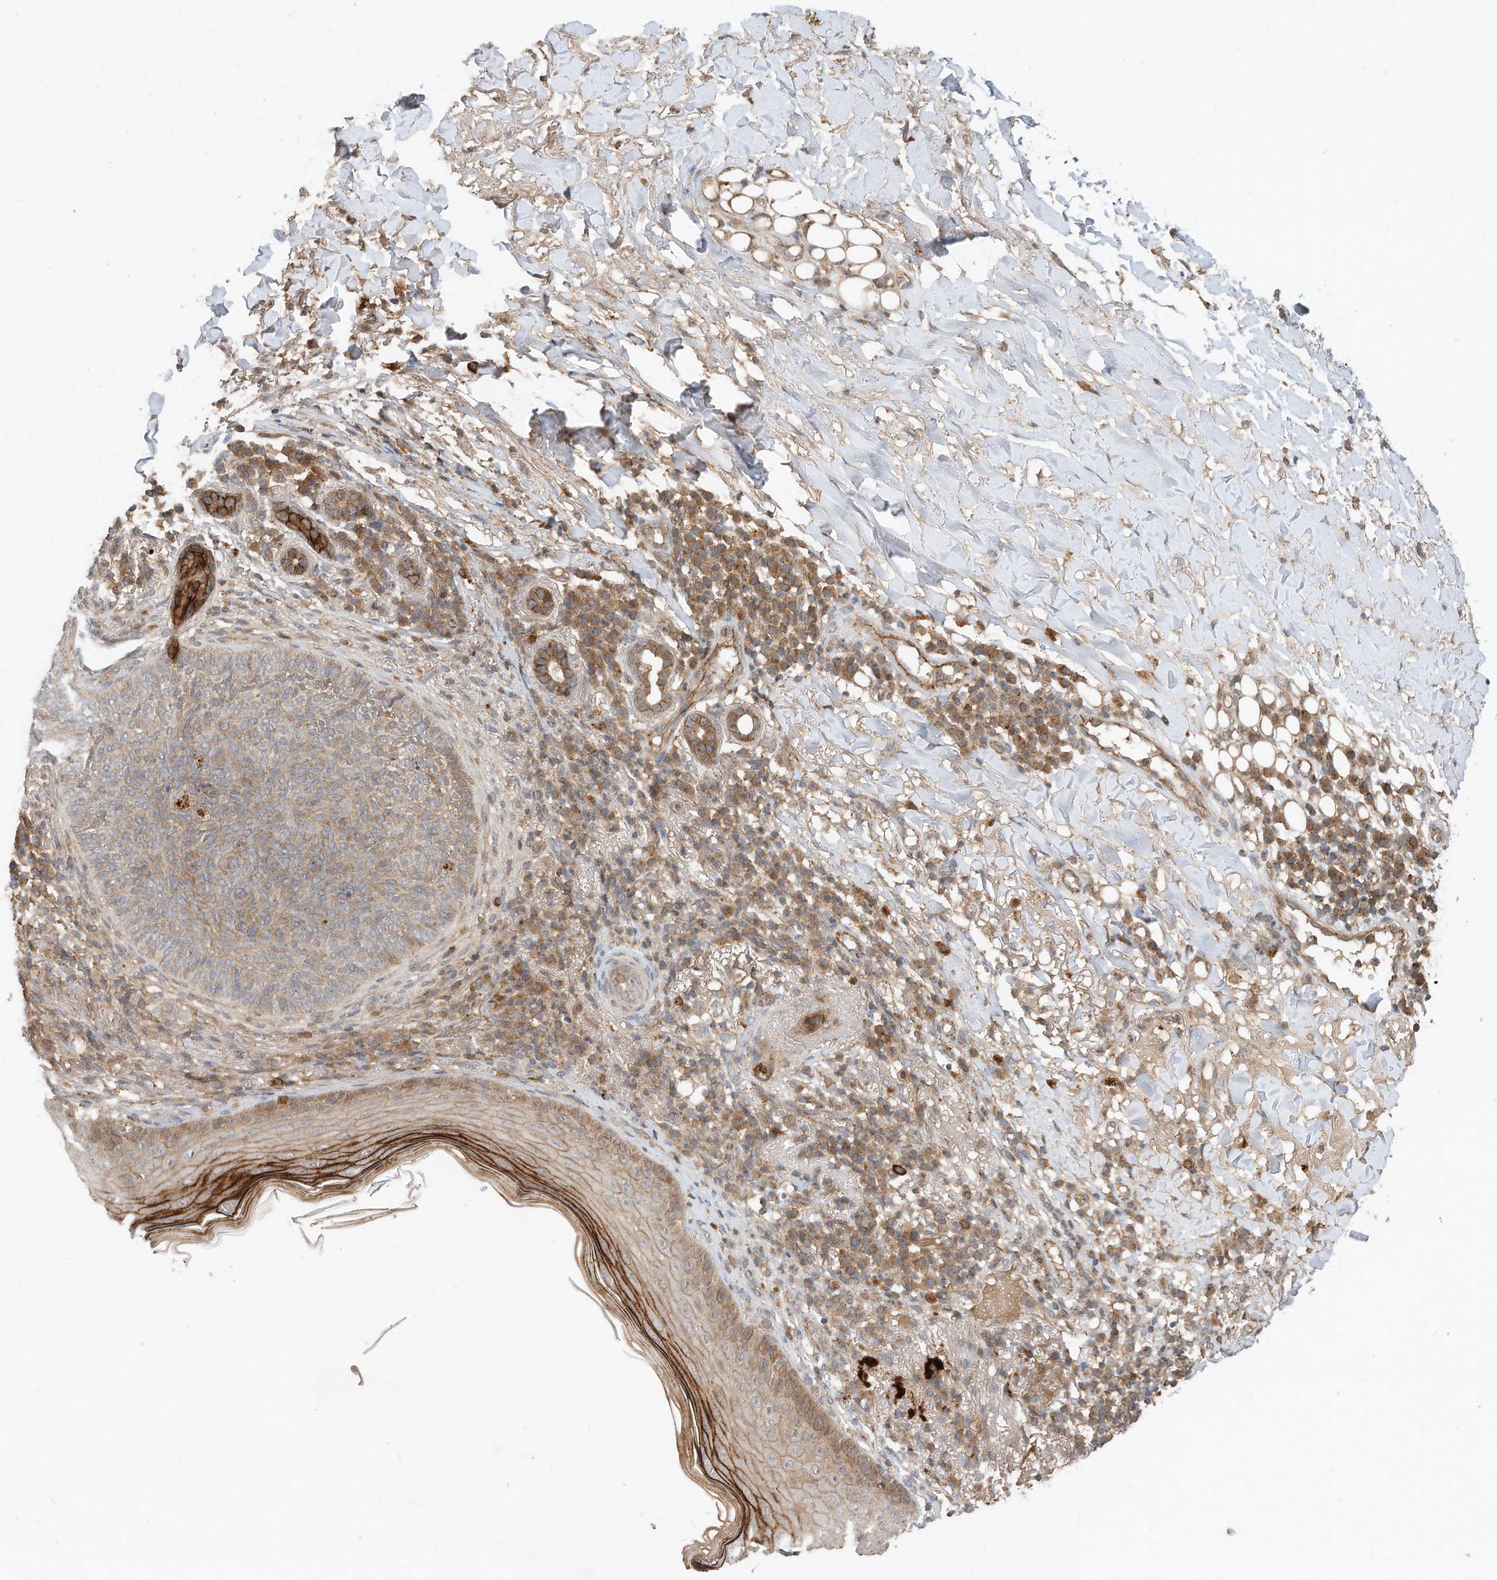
{"staining": {"intensity": "weak", "quantity": ">75%", "location": "cytoplasmic/membranous"}, "tissue": "skin cancer", "cell_type": "Tumor cells", "image_type": "cancer", "snomed": [{"axis": "morphology", "description": "Basal cell carcinoma"}, {"axis": "topography", "description": "Skin"}], "caption": "Tumor cells demonstrate low levels of weak cytoplasmic/membranous staining in about >75% of cells in human basal cell carcinoma (skin).", "gene": "CPAMD8", "patient": {"sex": "male", "age": 85}}